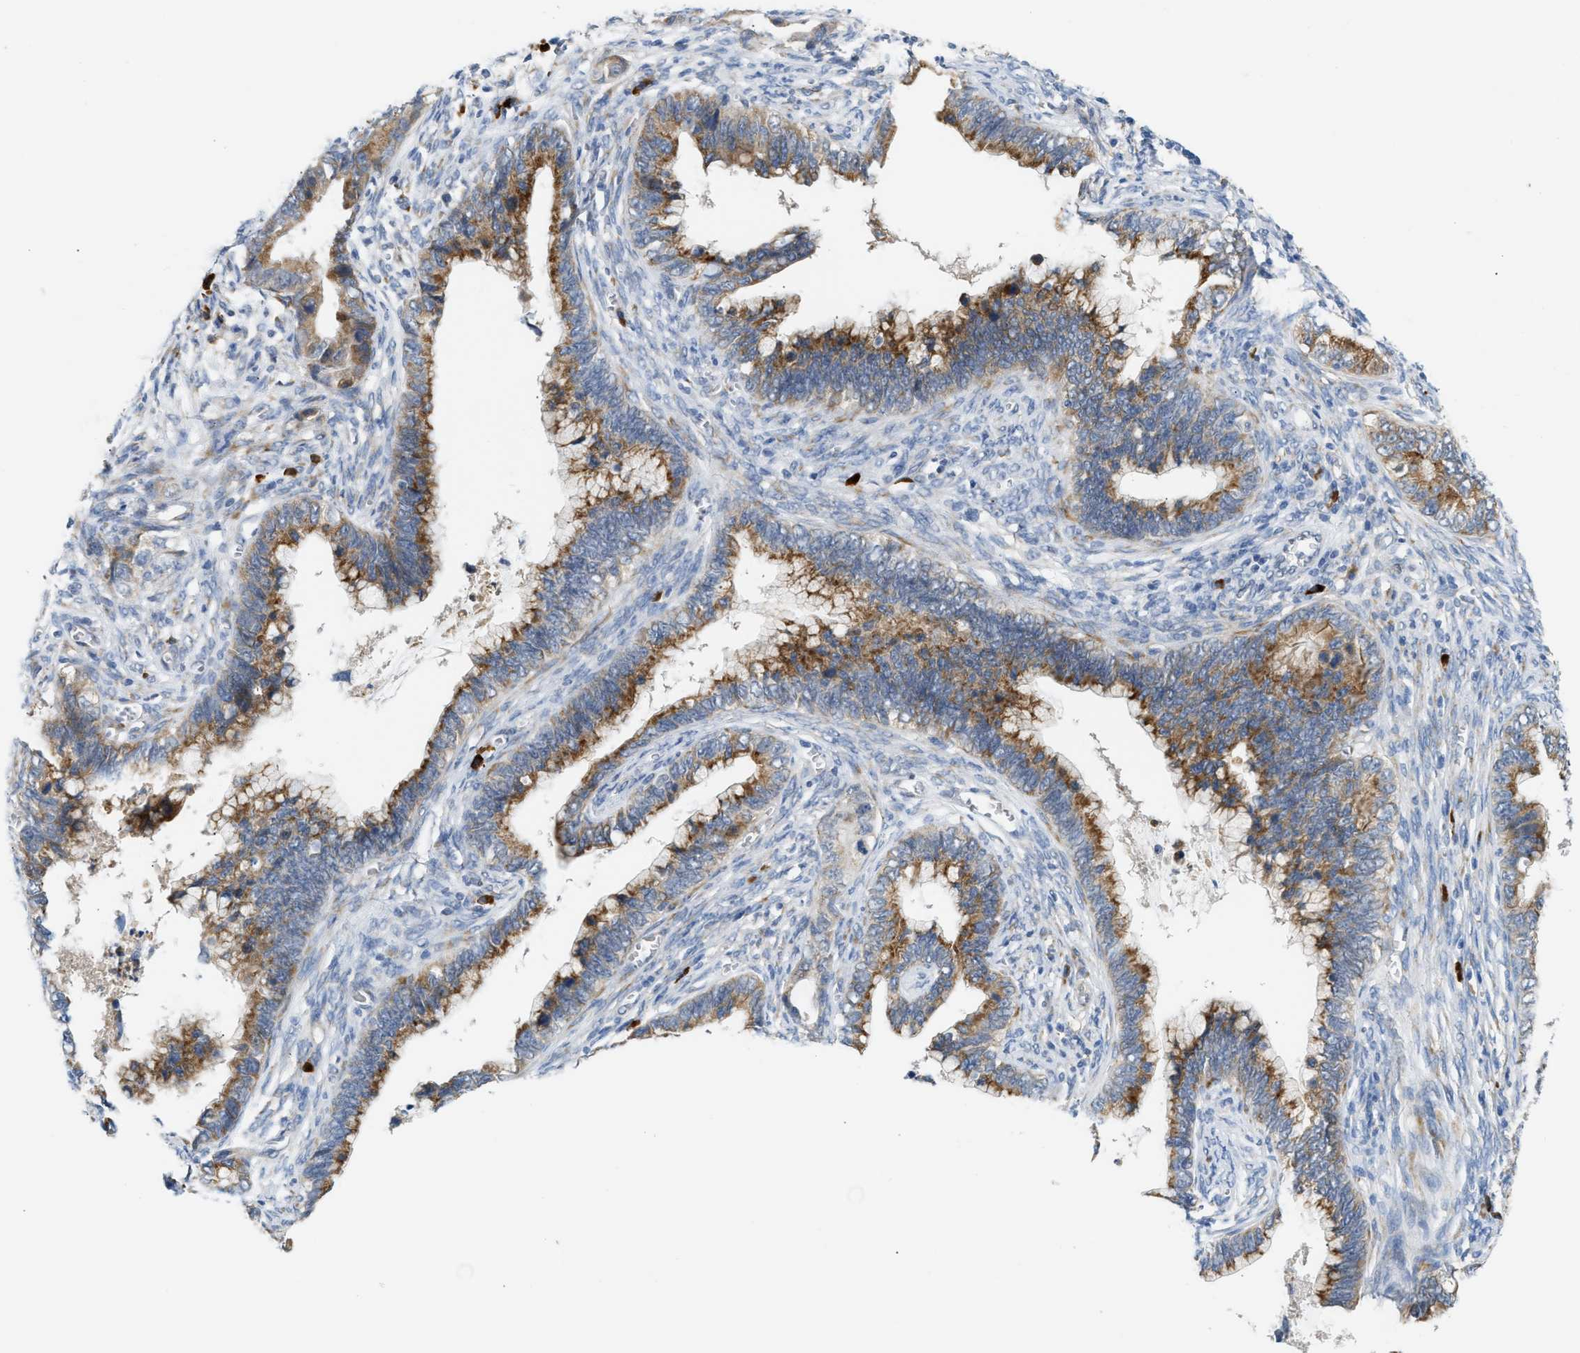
{"staining": {"intensity": "moderate", "quantity": ">75%", "location": "cytoplasmic/membranous"}, "tissue": "cervical cancer", "cell_type": "Tumor cells", "image_type": "cancer", "snomed": [{"axis": "morphology", "description": "Adenocarcinoma, NOS"}, {"axis": "topography", "description": "Cervix"}], "caption": "Adenocarcinoma (cervical) tissue shows moderate cytoplasmic/membranous staining in about >75% of tumor cells", "gene": "KCNC2", "patient": {"sex": "female", "age": 44}}